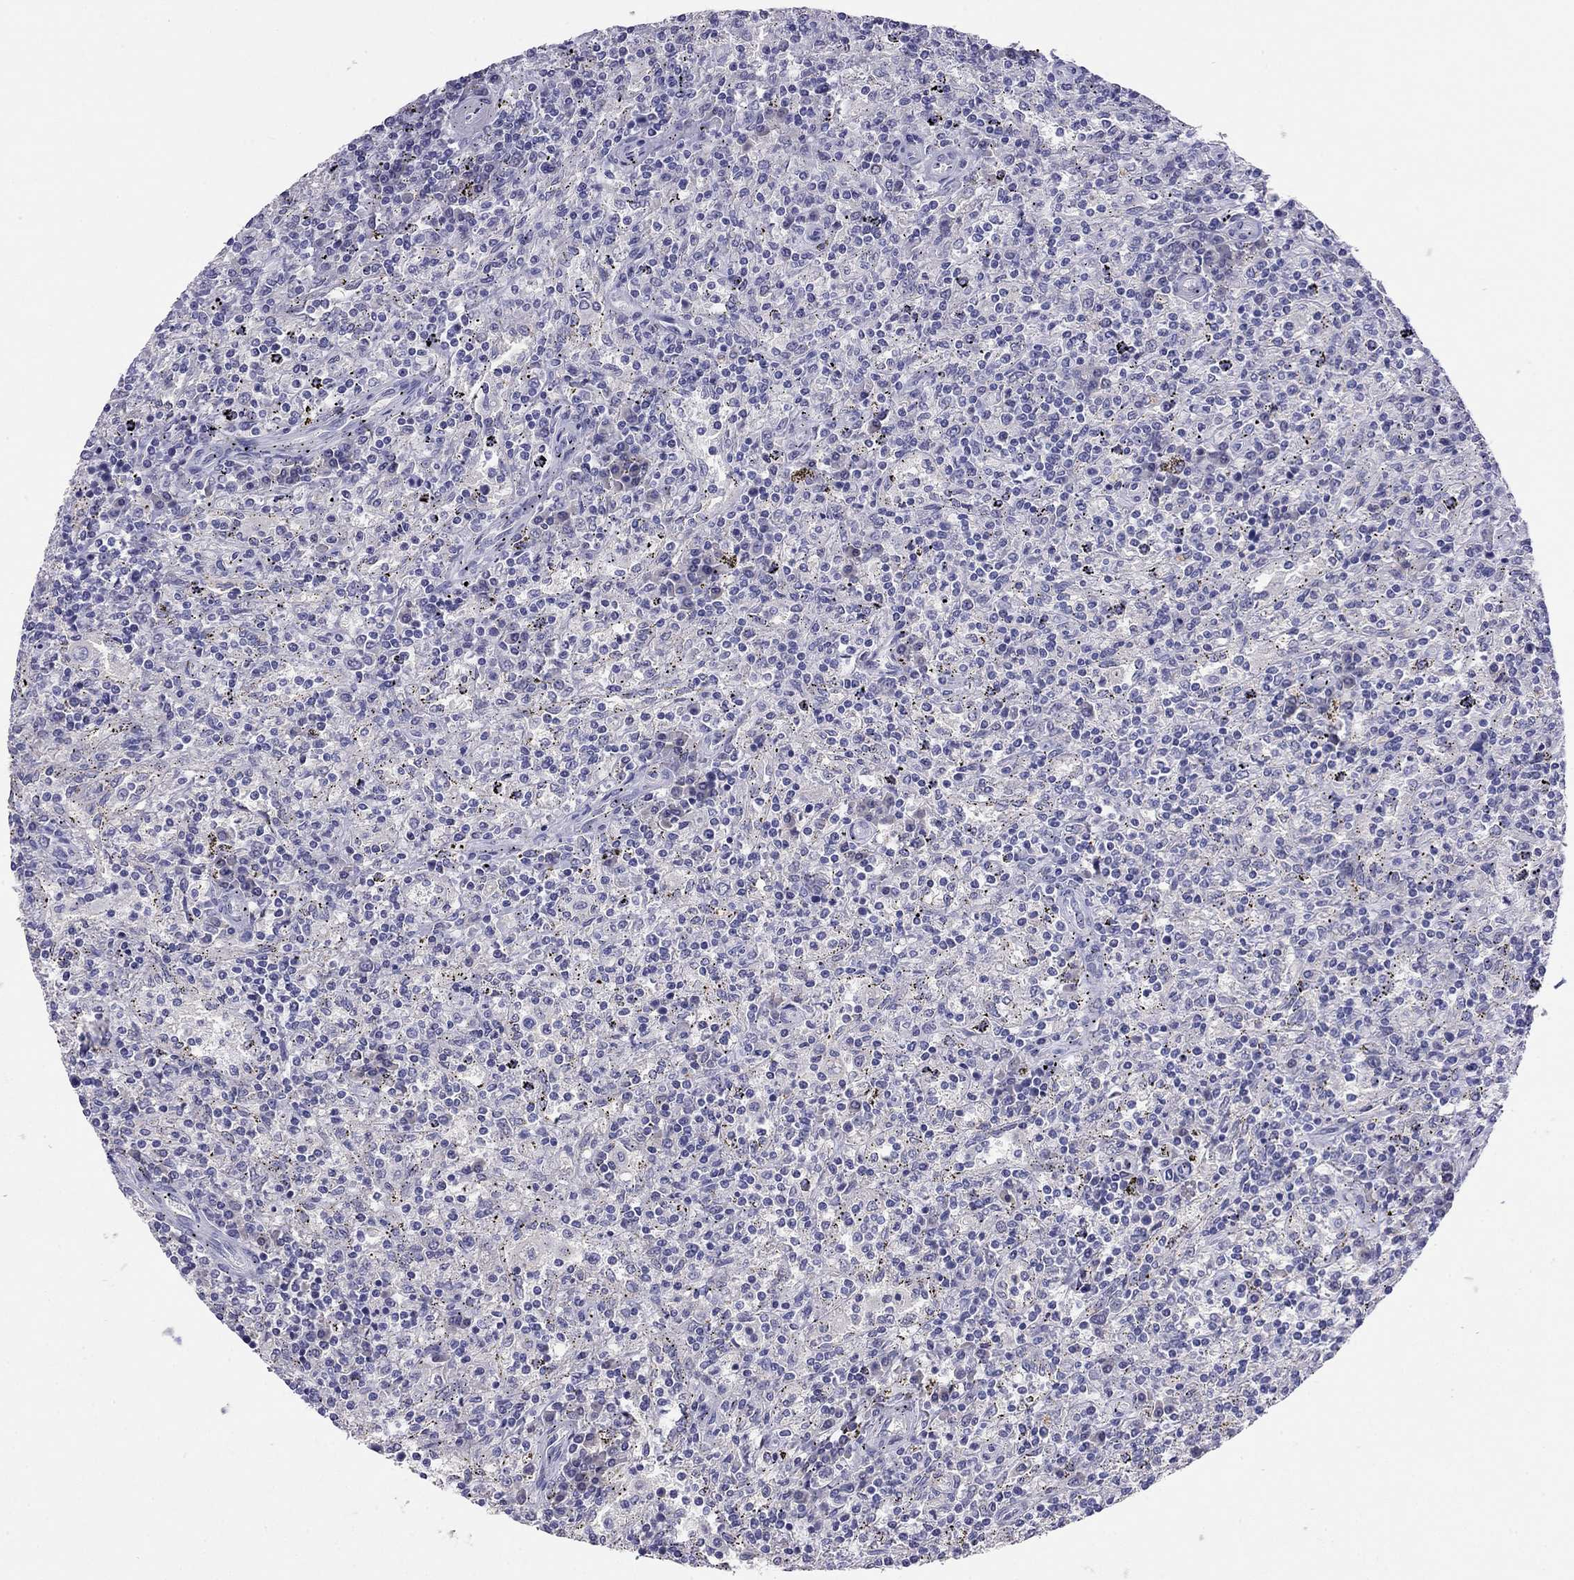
{"staining": {"intensity": "negative", "quantity": "none", "location": "none"}, "tissue": "lymphoma", "cell_type": "Tumor cells", "image_type": "cancer", "snomed": [{"axis": "morphology", "description": "Malignant lymphoma, non-Hodgkin's type, Low grade"}, {"axis": "topography", "description": "Spleen"}], "caption": "A micrograph of human lymphoma is negative for staining in tumor cells.", "gene": "ODF4", "patient": {"sex": "male", "age": 62}}